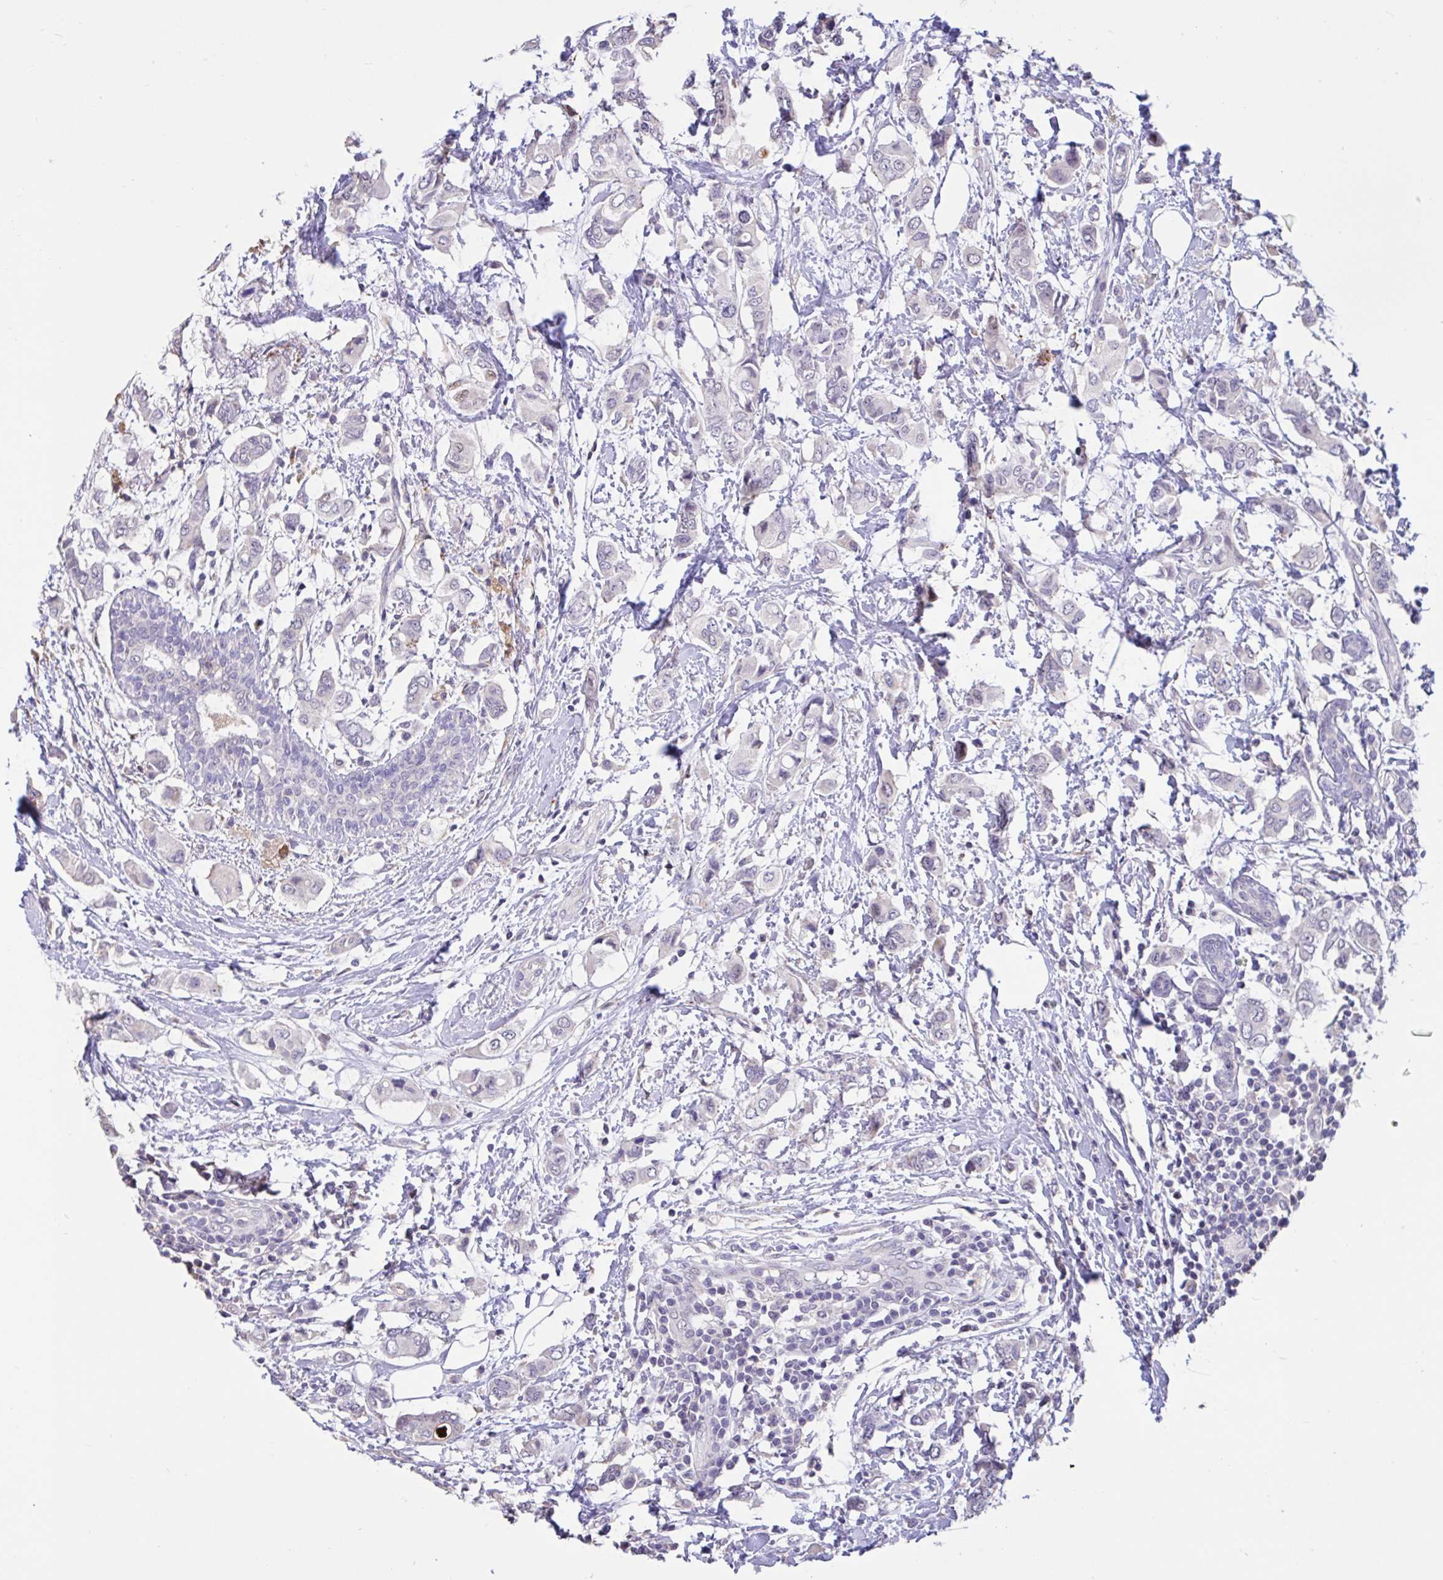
{"staining": {"intensity": "negative", "quantity": "none", "location": "none"}, "tissue": "breast cancer", "cell_type": "Tumor cells", "image_type": "cancer", "snomed": [{"axis": "morphology", "description": "Lobular carcinoma"}, {"axis": "topography", "description": "Breast"}], "caption": "Breast cancer stained for a protein using IHC reveals no expression tumor cells.", "gene": "DDX39A", "patient": {"sex": "female", "age": 51}}